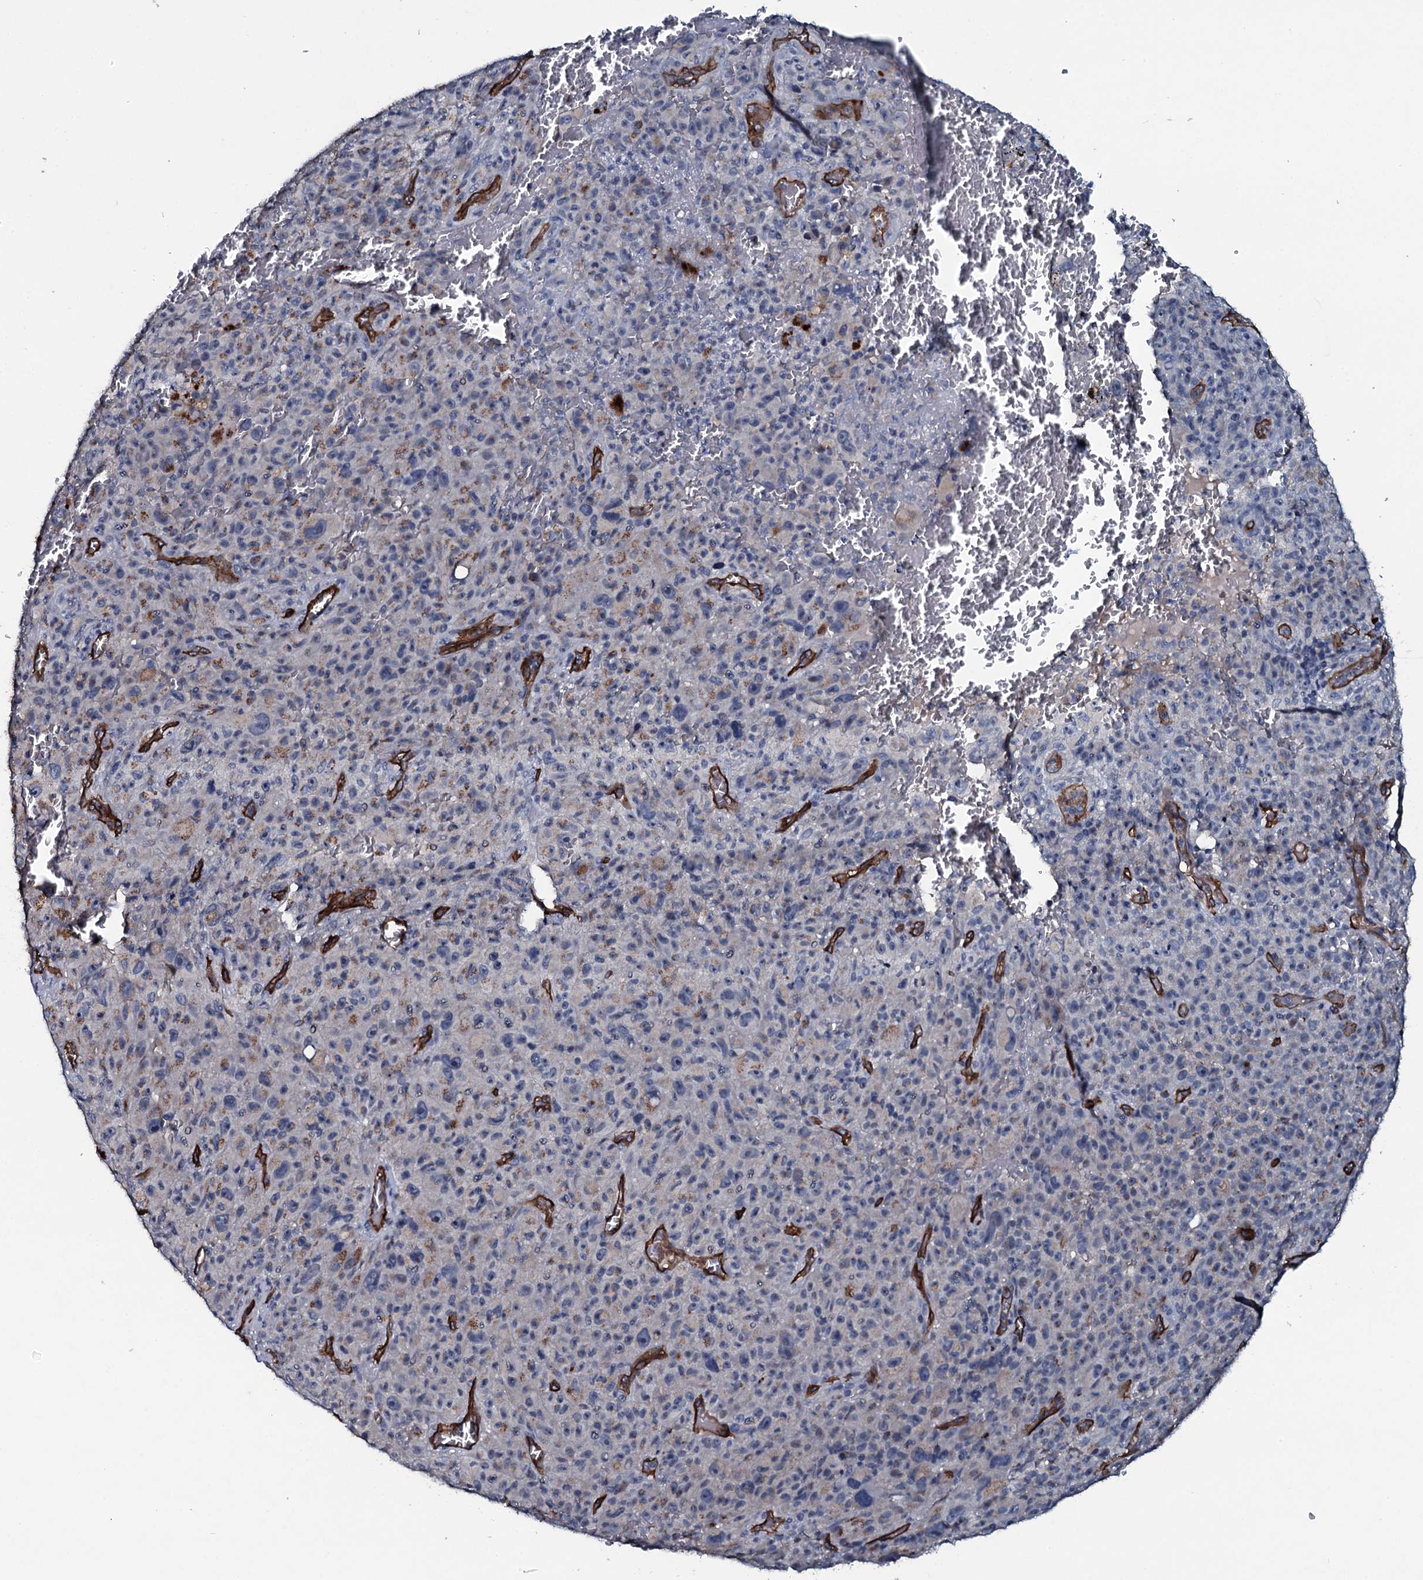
{"staining": {"intensity": "negative", "quantity": "none", "location": "none"}, "tissue": "melanoma", "cell_type": "Tumor cells", "image_type": "cancer", "snomed": [{"axis": "morphology", "description": "Malignant melanoma, NOS"}, {"axis": "topography", "description": "Skin"}], "caption": "The micrograph shows no staining of tumor cells in malignant melanoma.", "gene": "CLEC14A", "patient": {"sex": "female", "age": 82}}